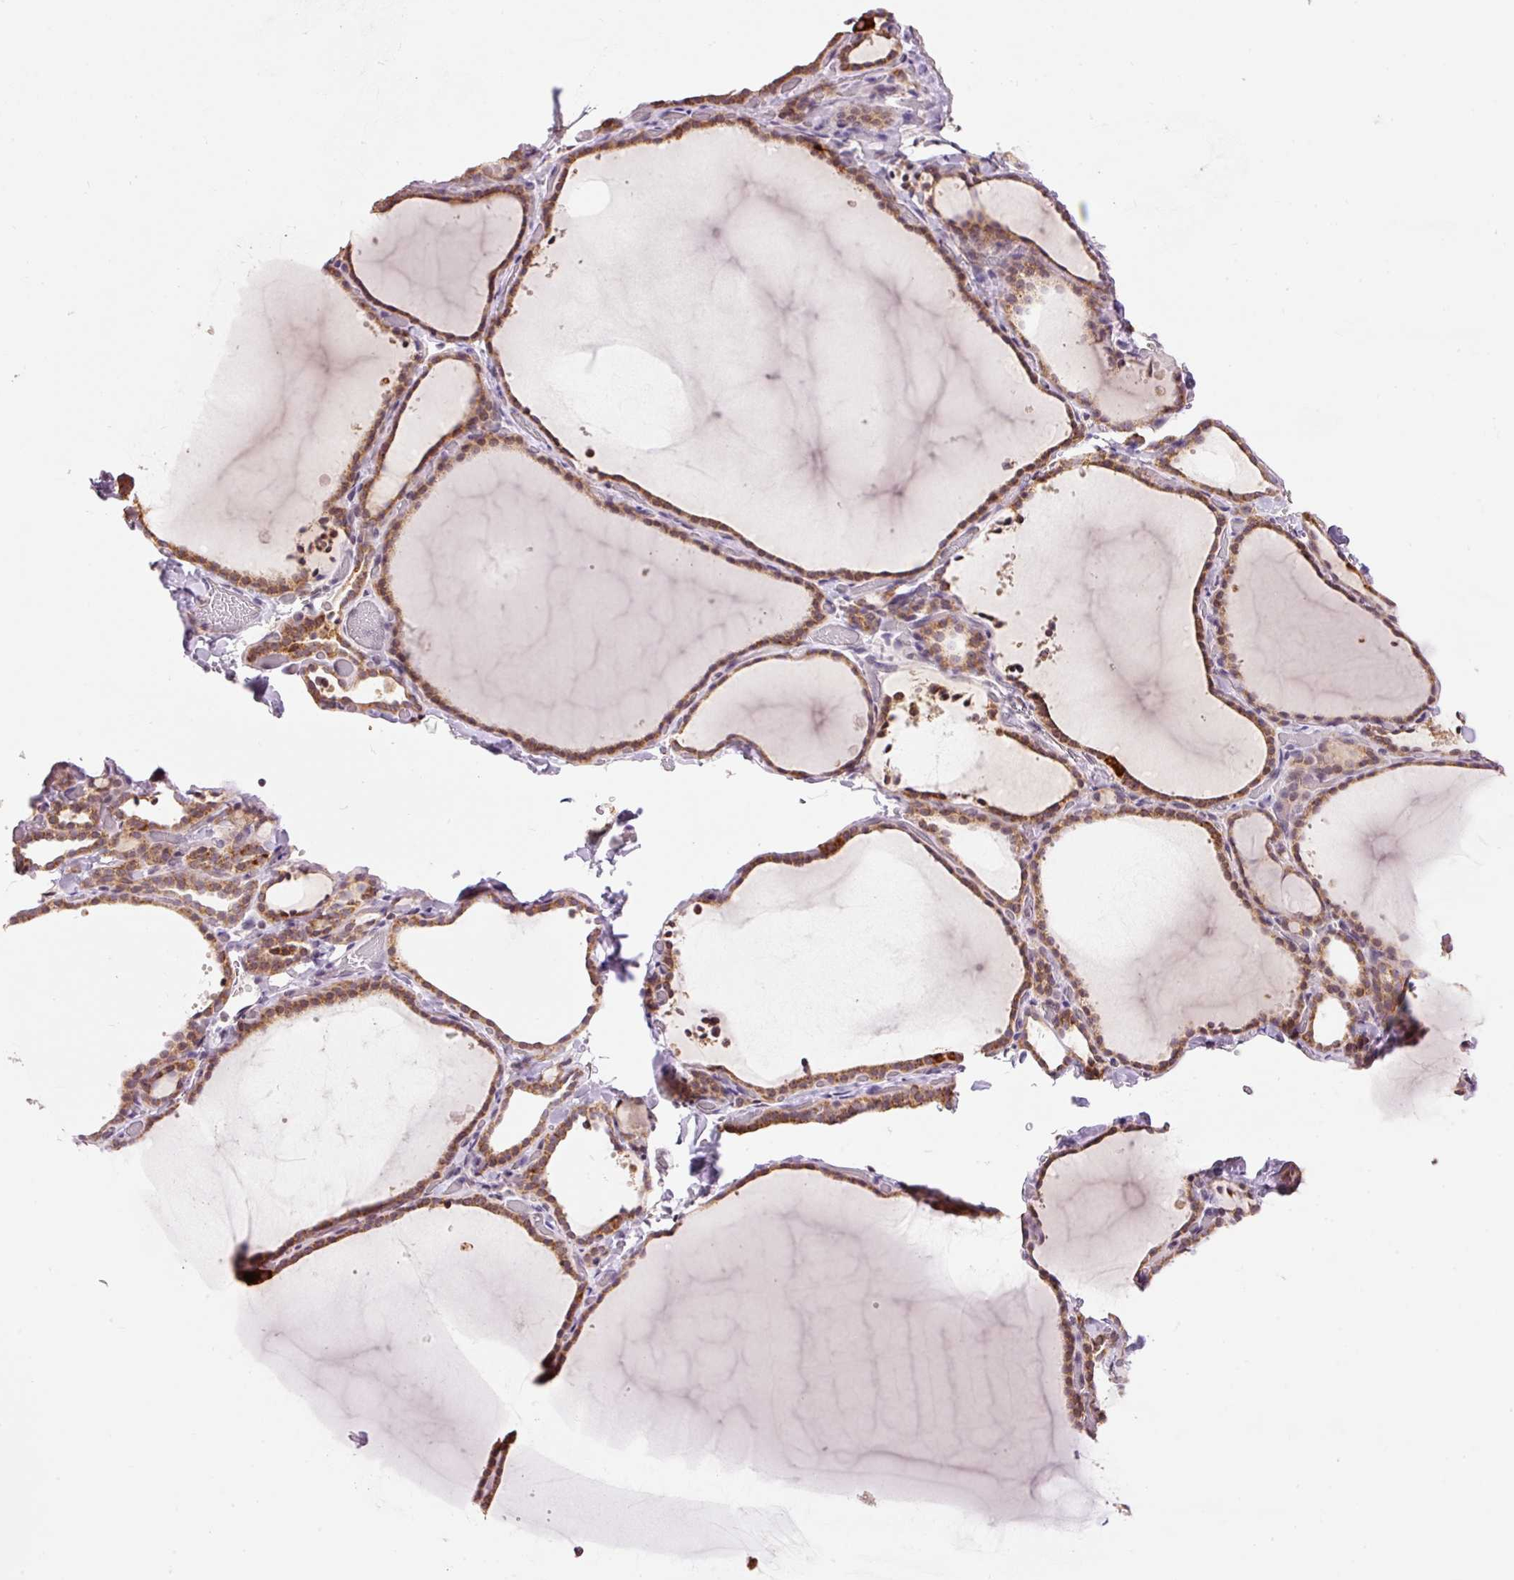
{"staining": {"intensity": "moderate", "quantity": ">75%", "location": "cytoplasmic/membranous"}, "tissue": "thyroid gland", "cell_type": "Glandular cells", "image_type": "normal", "snomed": [{"axis": "morphology", "description": "Normal tissue, NOS"}, {"axis": "topography", "description": "Thyroid gland"}], "caption": "DAB immunohistochemical staining of benign thyroid gland displays moderate cytoplasmic/membranous protein staining in about >75% of glandular cells.", "gene": "ABHD11", "patient": {"sex": "female", "age": 22}}